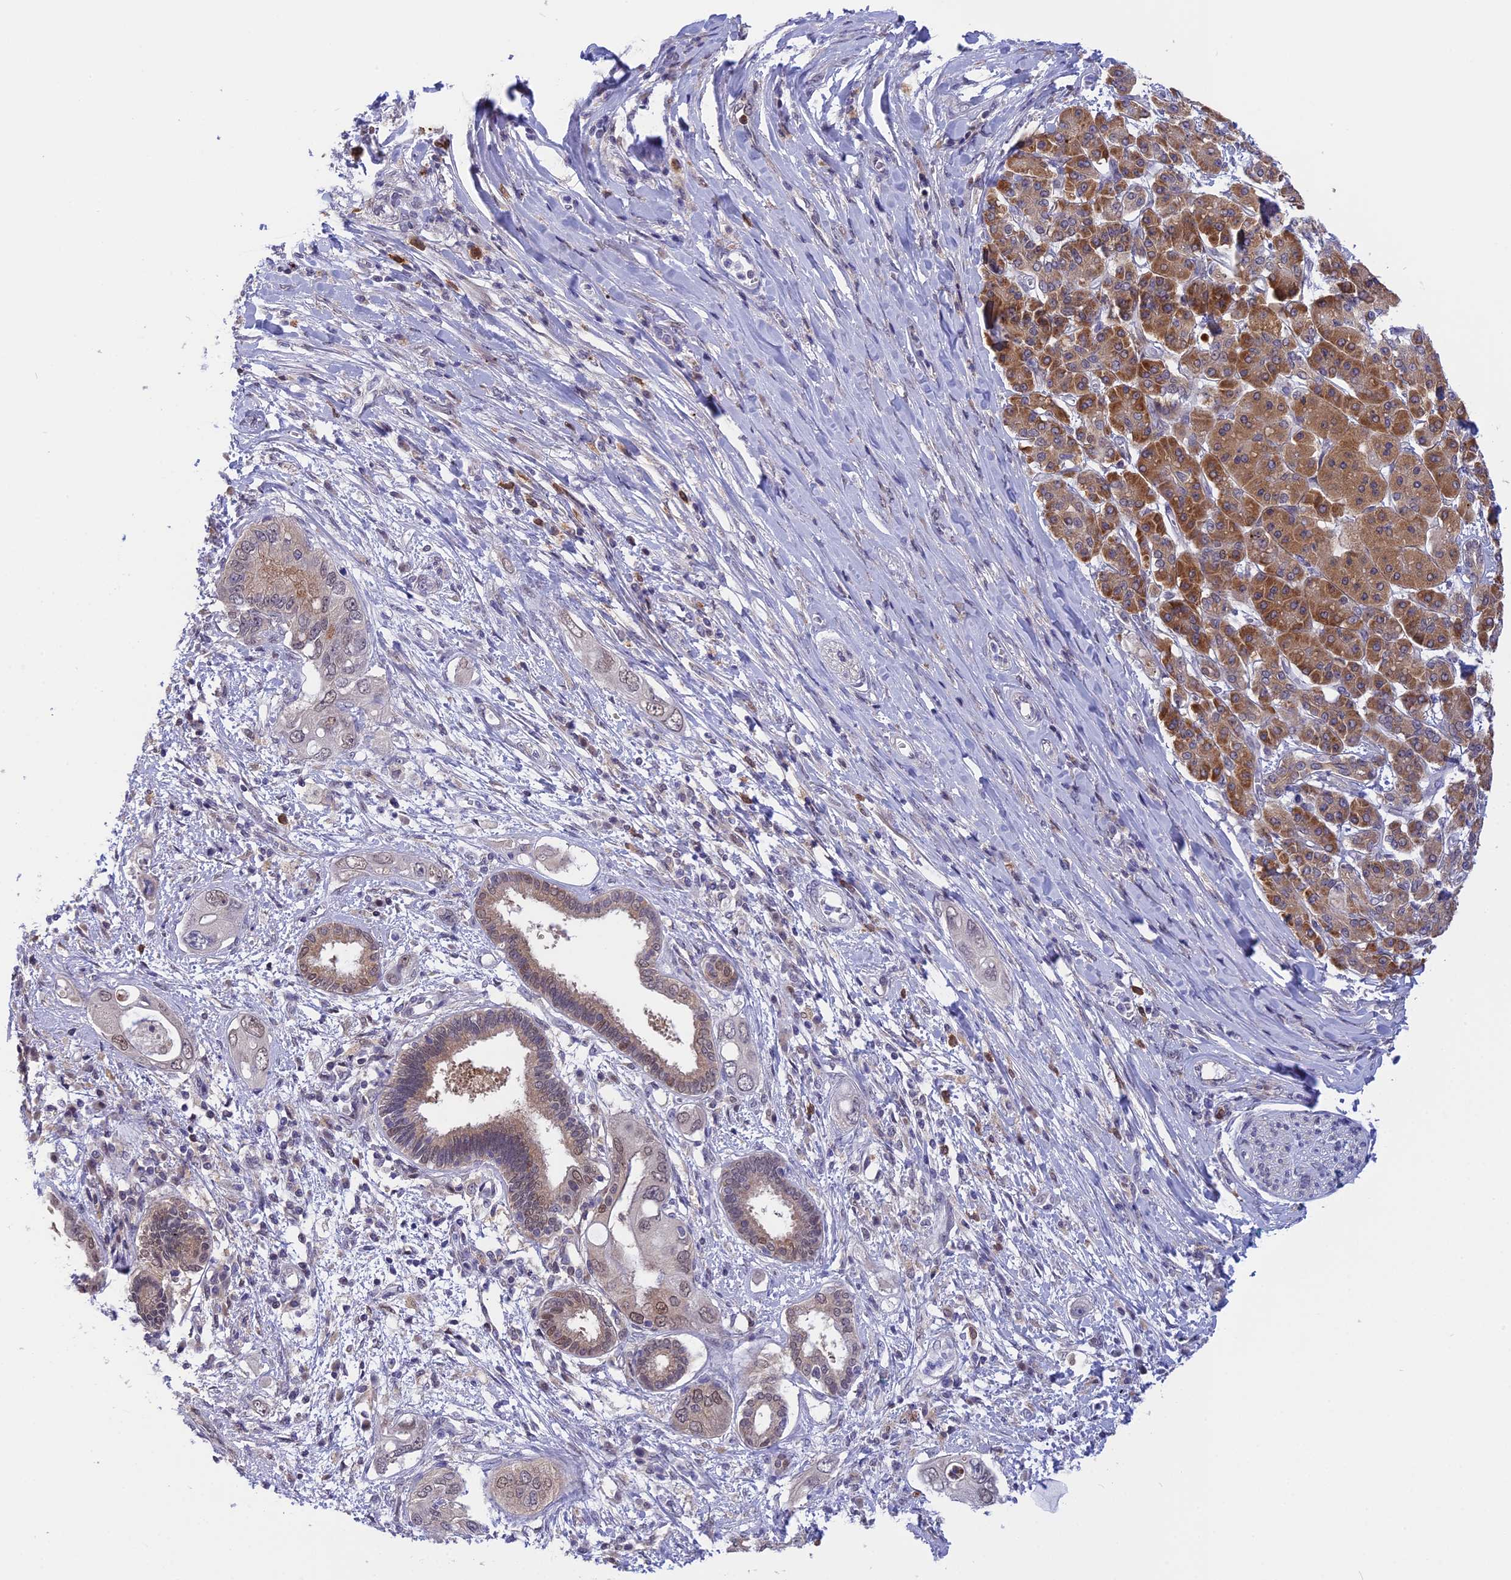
{"staining": {"intensity": "moderate", "quantity": "<25%", "location": "cytoplasmic/membranous,nuclear"}, "tissue": "pancreatic cancer", "cell_type": "Tumor cells", "image_type": "cancer", "snomed": [{"axis": "morphology", "description": "Inflammation, NOS"}, {"axis": "morphology", "description": "Adenocarcinoma, NOS"}, {"axis": "topography", "description": "Pancreas"}], "caption": "This histopathology image exhibits pancreatic adenocarcinoma stained with IHC to label a protein in brown. The cytoplasmic/membranous and nuclear of tumor cells show moderate positivity for the protein. Nuclei are counter-stained blue.", "gene": "KCTD14", "patient": {"sex": "female", "age": 56}}